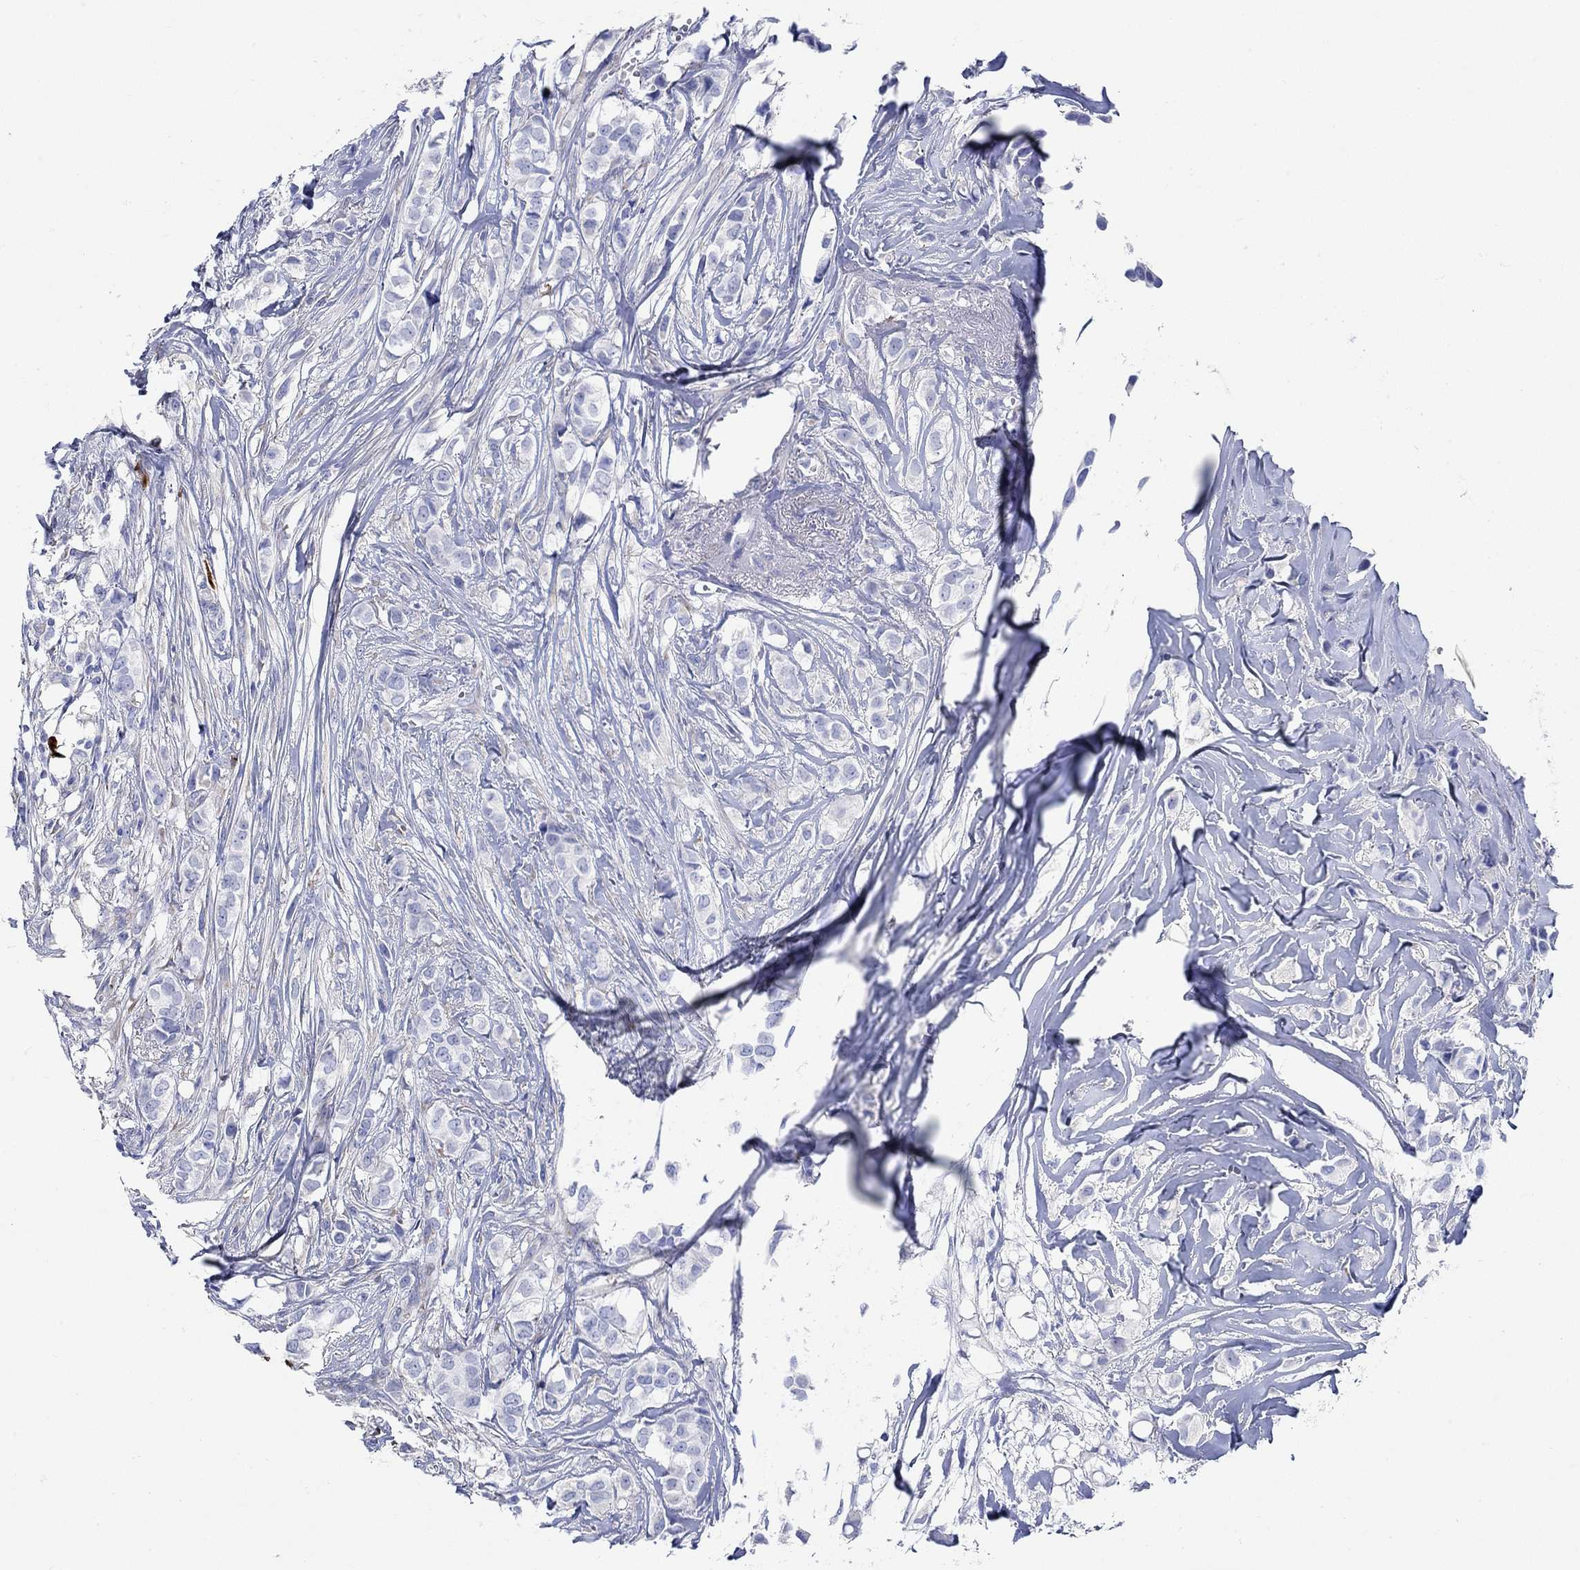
{"staining": {"intensity": "negative", "quantity": "none", "location": "none"}, "tissue": "breast cancer", "cell_type": "Tumor cells", "image_type": "cancer", "snomed": [{"axis": "morphology", "description": "Duct carcinoma"}, {"axis": "topography", "description": "Breast"}], "caption": "Immunohistochemistry (IHC) image of neoplastic tissue: human breast cancer stained with DAB (3,3'-diaminobenzidine) displays no significant protein staining in tumor cells.", "gene": "P2RY6", "patient": {"sex": "female", "age": 85}}